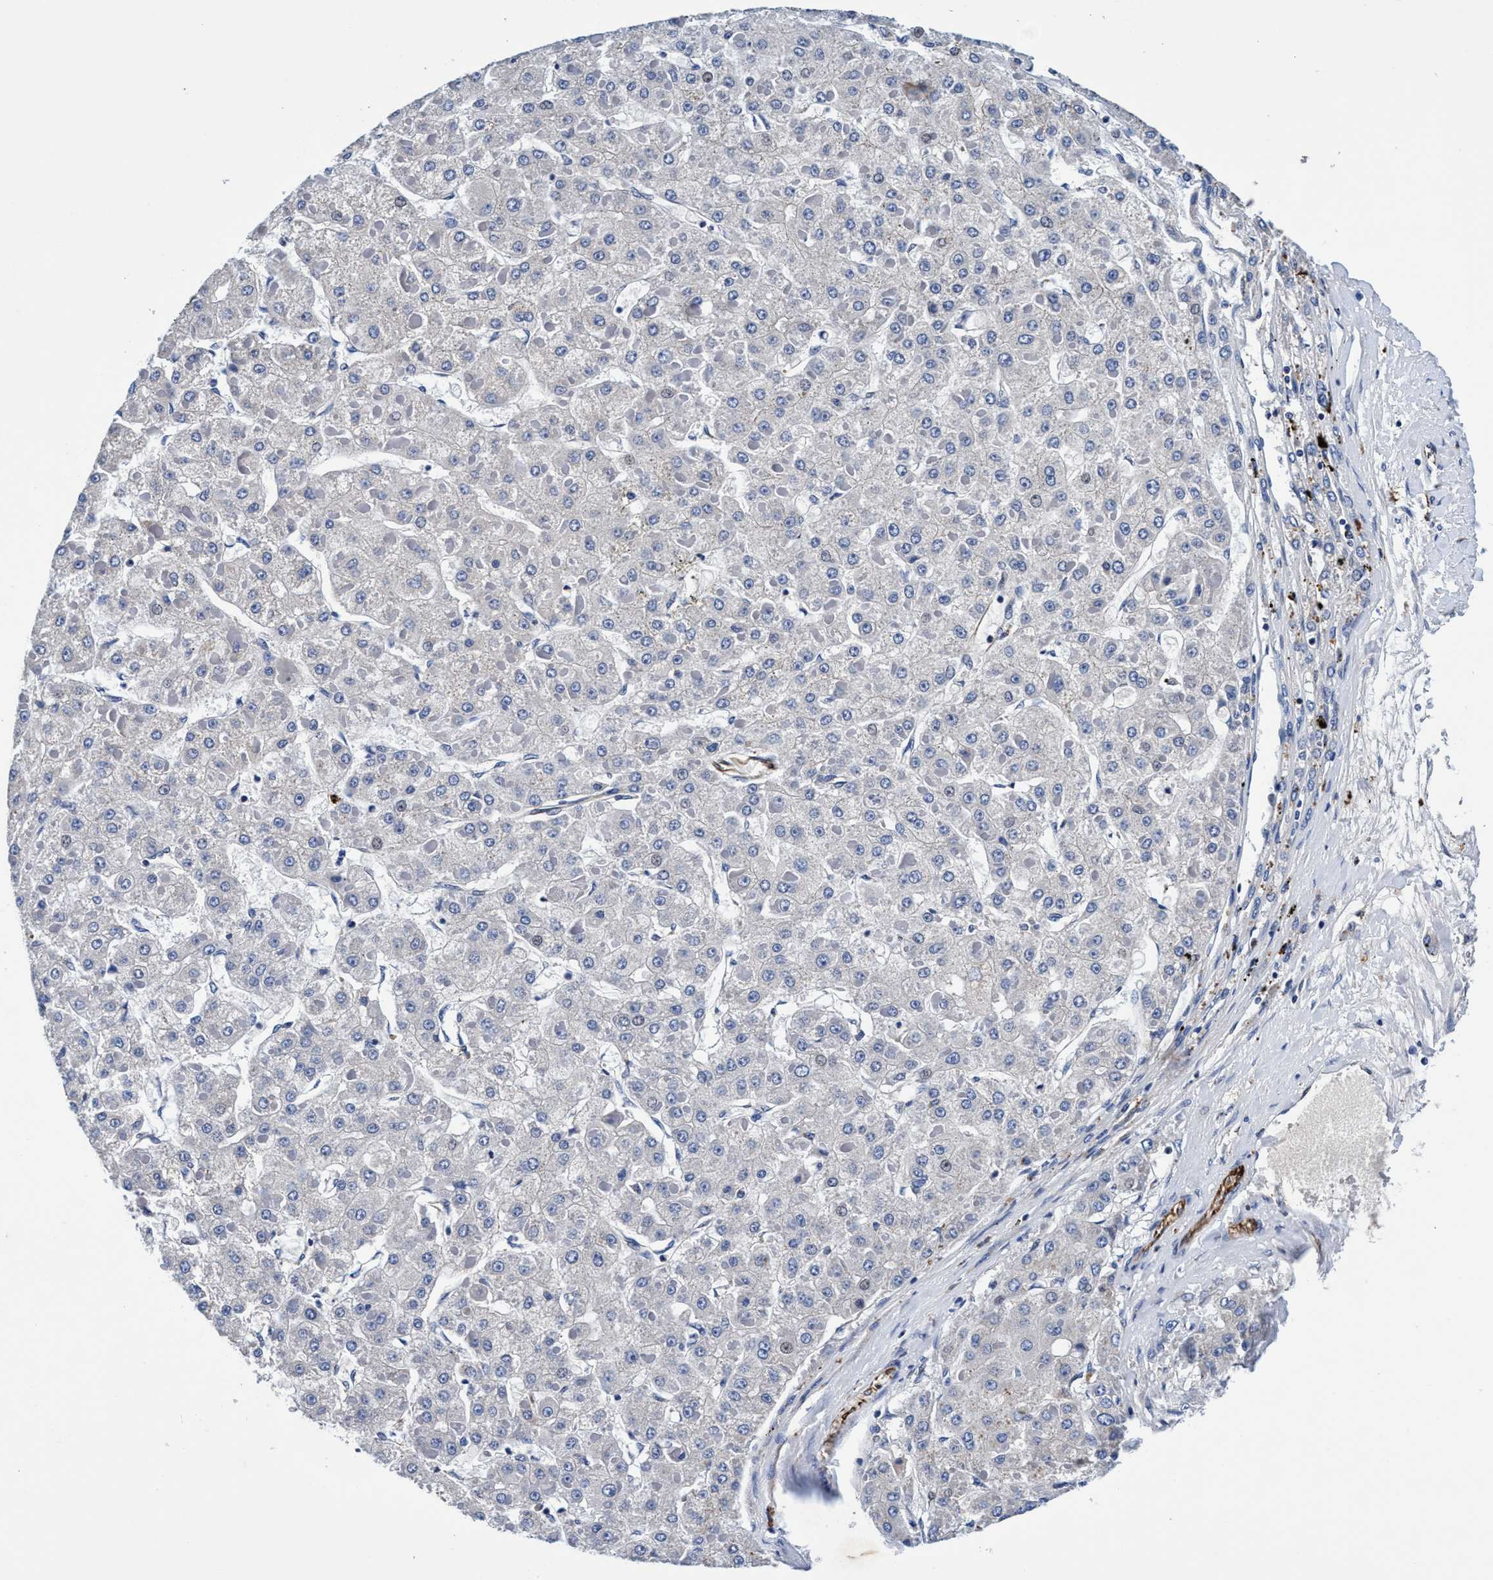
{"staining": {"intensity": "negative", "quantity": "none", "location": "none"}, "tissue": "liver cancer", "cell_type": "Tumor cells", "image_type": "cancer", "snomed": [{"axis": "morphology", "description": "Carcinoma, Hepatocellular, NOS"}, {"axis": "topography", "description": "Liver"}], "caption": "Tumor cells are negative for brown protein staining in liver hepatocellular carcinoma. (Stains: DAB (3,3'-diaminobenzidine) immunohistochemistry with hematoxylin counter stain, Microscopy: brightfield microscopy at high magnification).", "gene": "UBALD2", "patient": {"sex": "female", "age": 73}}